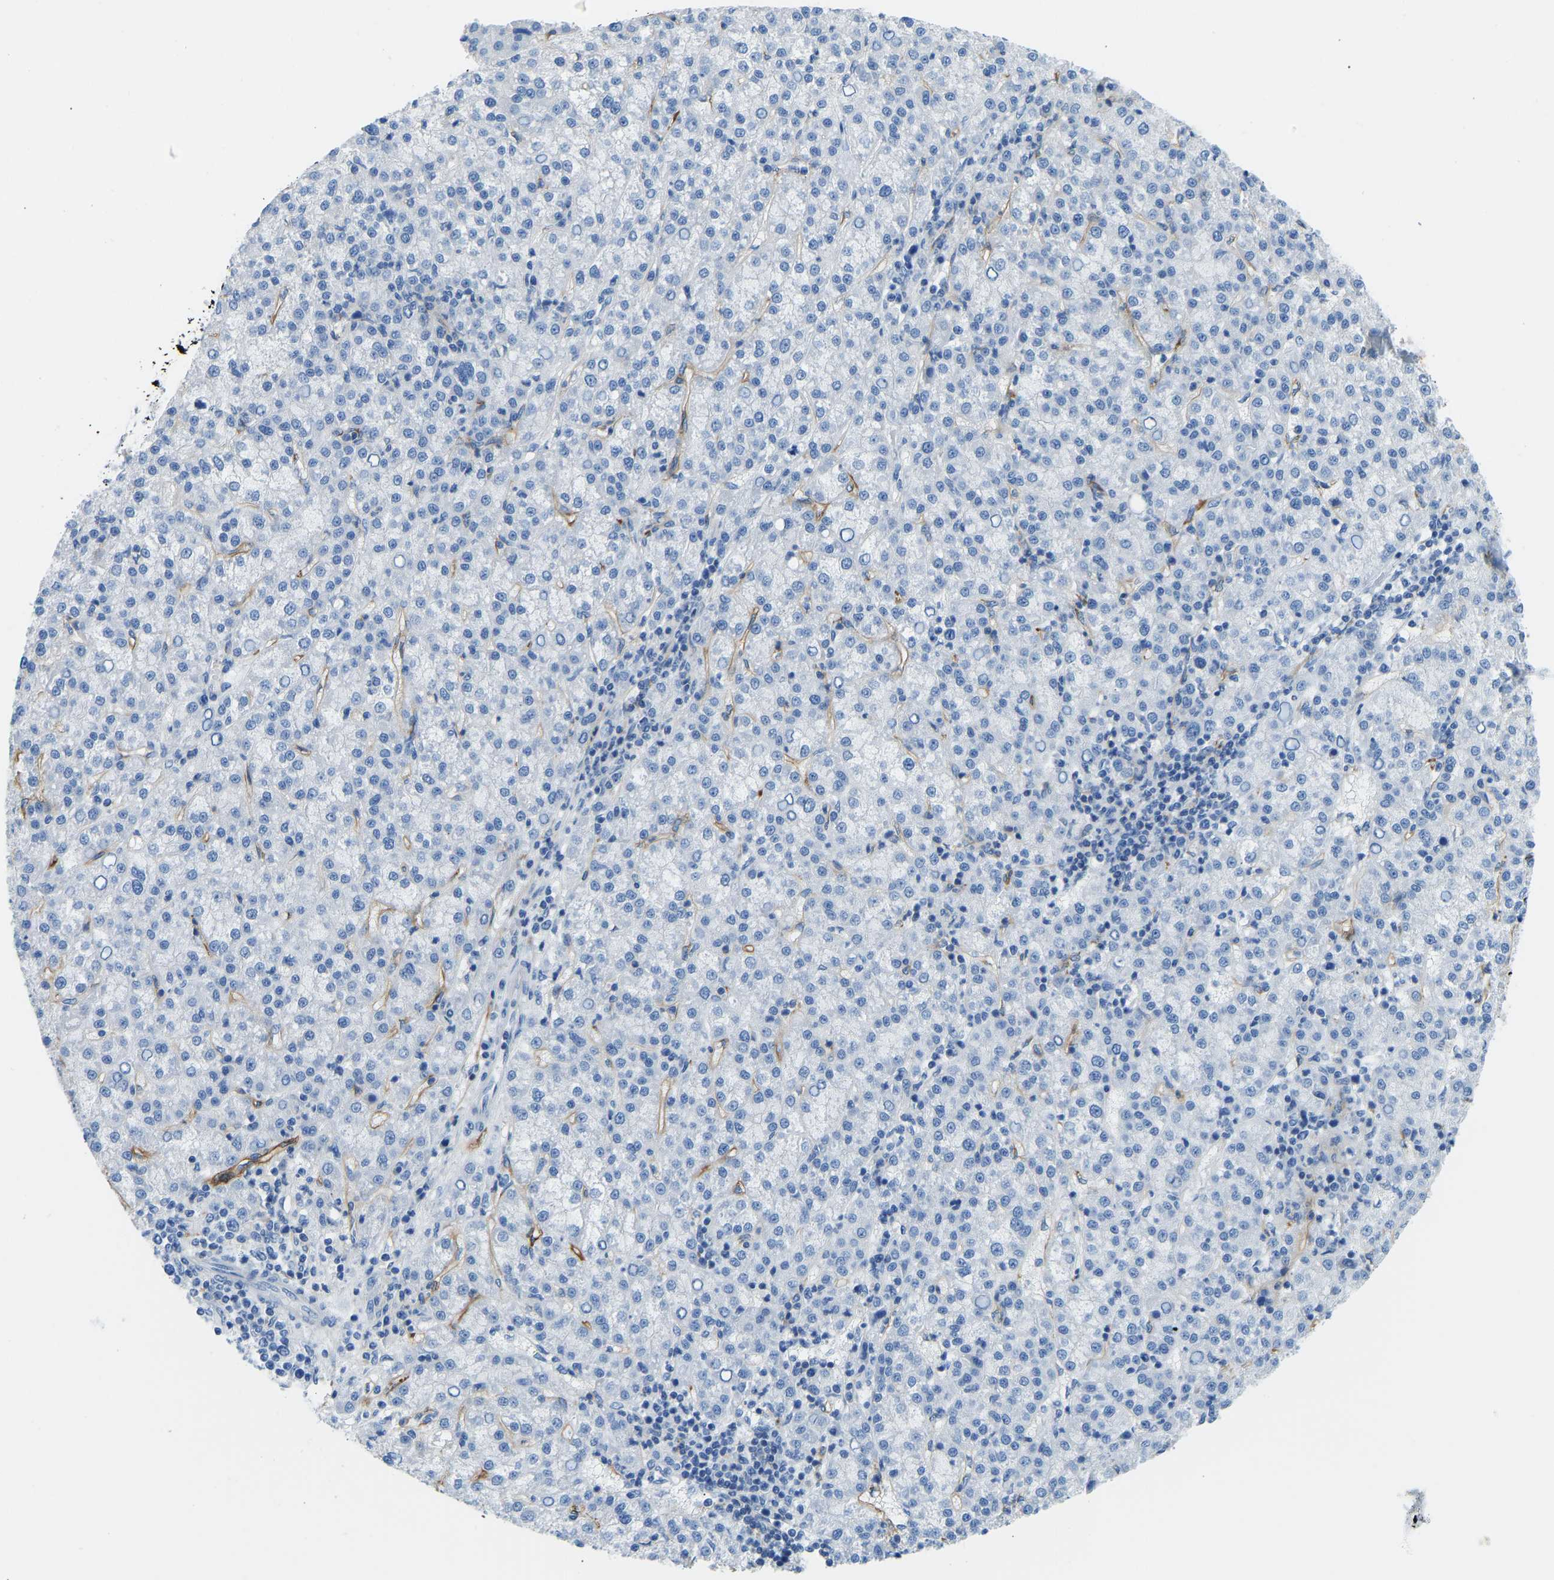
{"staining": {"intensity": "negative", "quantity": "none", "location": "none"}, "tissue": "liver cancer", "cell_type": "Tumor cells", "image_type": "cancer", "snomed": [{"axis": "morphology", "description": "Carcinoma, Hepatocellular, NOS"}, {"axis": "topography", "description": "Liver"}], "caption": "DAB immunohistochemical staining of human liver cancer exhibits no significant staining in tumor cells.", "gene": "COL15A1", "patient": {"sex": "female", "age": 58}}